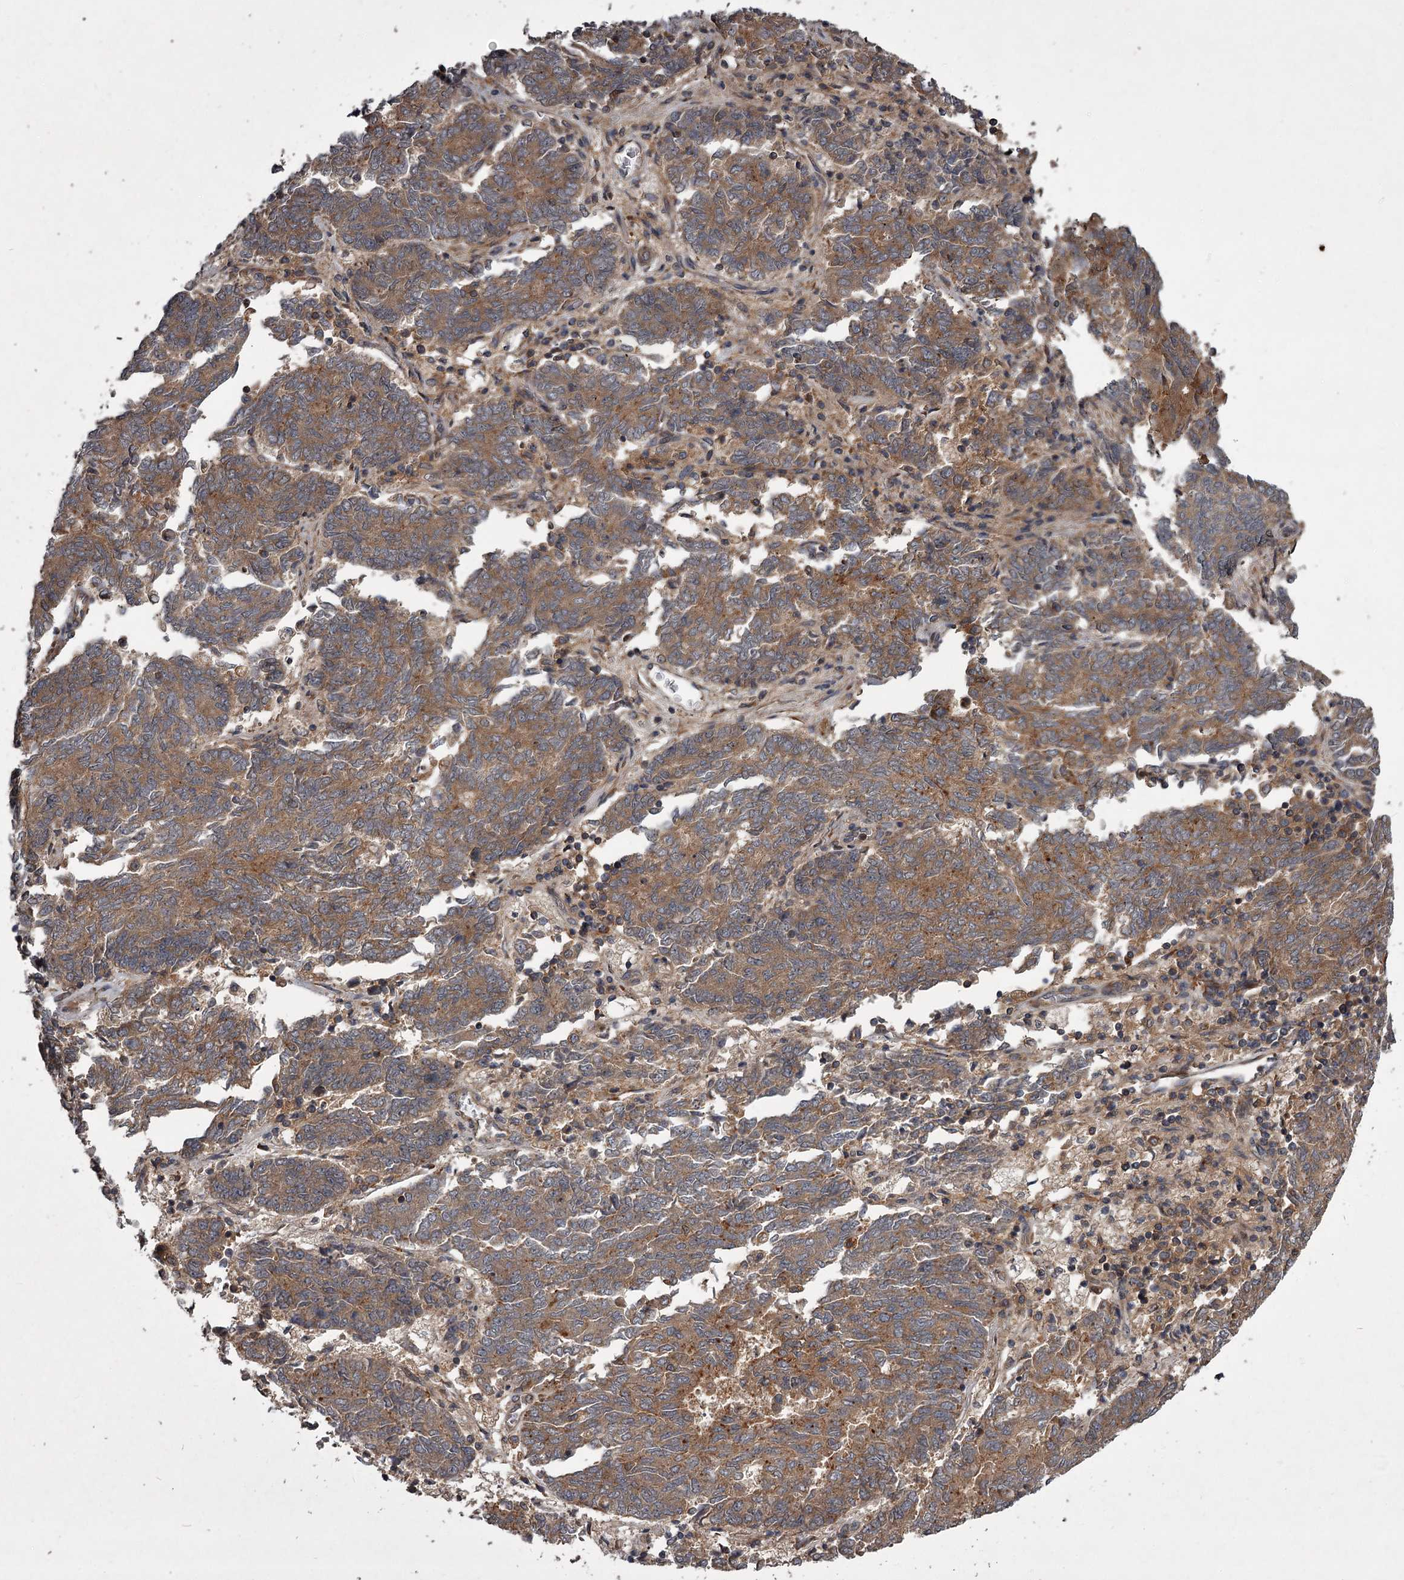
{"staining": {"intensity": "moderate", "quantity": ">75%", "location": "cytoplasmic/membranous"}, "tissue": "endometrial cancer", "cell_type": "Tumor cells", "image_type": "cancer", "snomed": [{"axis": "morphology", "description": "Adenocarcinoma, NOS"}, {"axis": "topography", "description": "Endometrium"}], "caption": "Protein expression analysis of endometrial cancer (adenocarcinoma) reveals moderate cytoplasmic/membranous staining in about >75% of tumor cells.", "gene": "UNC93B1", "patient": {"sex": "female", "age": 80}}